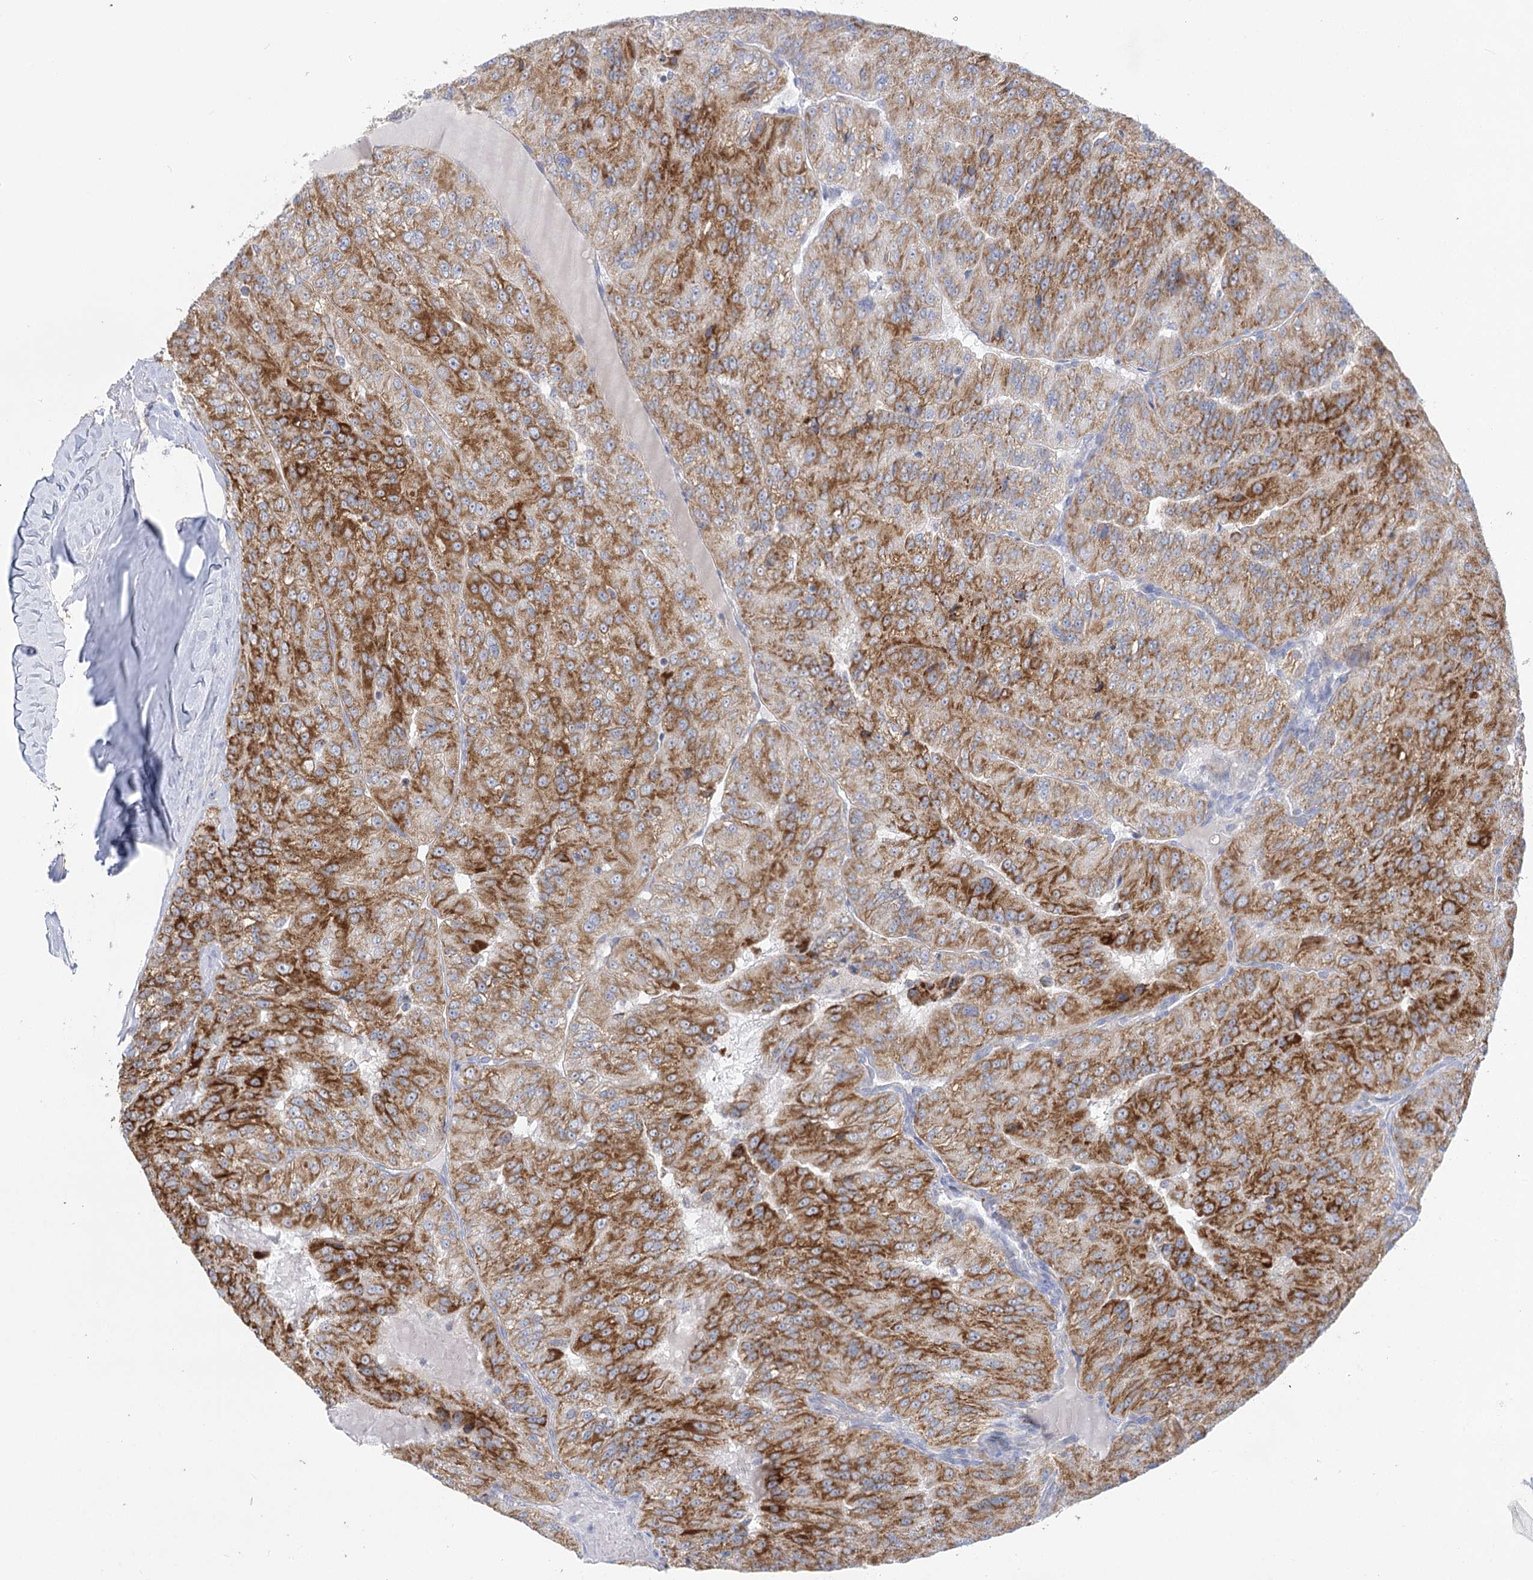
{"staining": {"intensity": "strong", "quantity": ">75%", "location": "cytoplasmic/membranous"}, "tissue": "renal cancer", "cell_type": "Tumor cells", "image_type": "cancer", "snomed": [{"axis": "morphology", "description": "Adenocarcinoma, NOS"}, {"axis": "topography", "description": "Kidney"}], "caption": "IHC photomicrograph of neoplastic tissue: renal adenocarcinoma stained using immunohistochemistry displays high levels of strong protein expression localized specifically in the cytoplasmic/membranous of tumor cells, appearing as a cytoplasmic/membranous brown color.", "gene": "DHTKD1", "patient": {"sex": "female", "age": 63}}